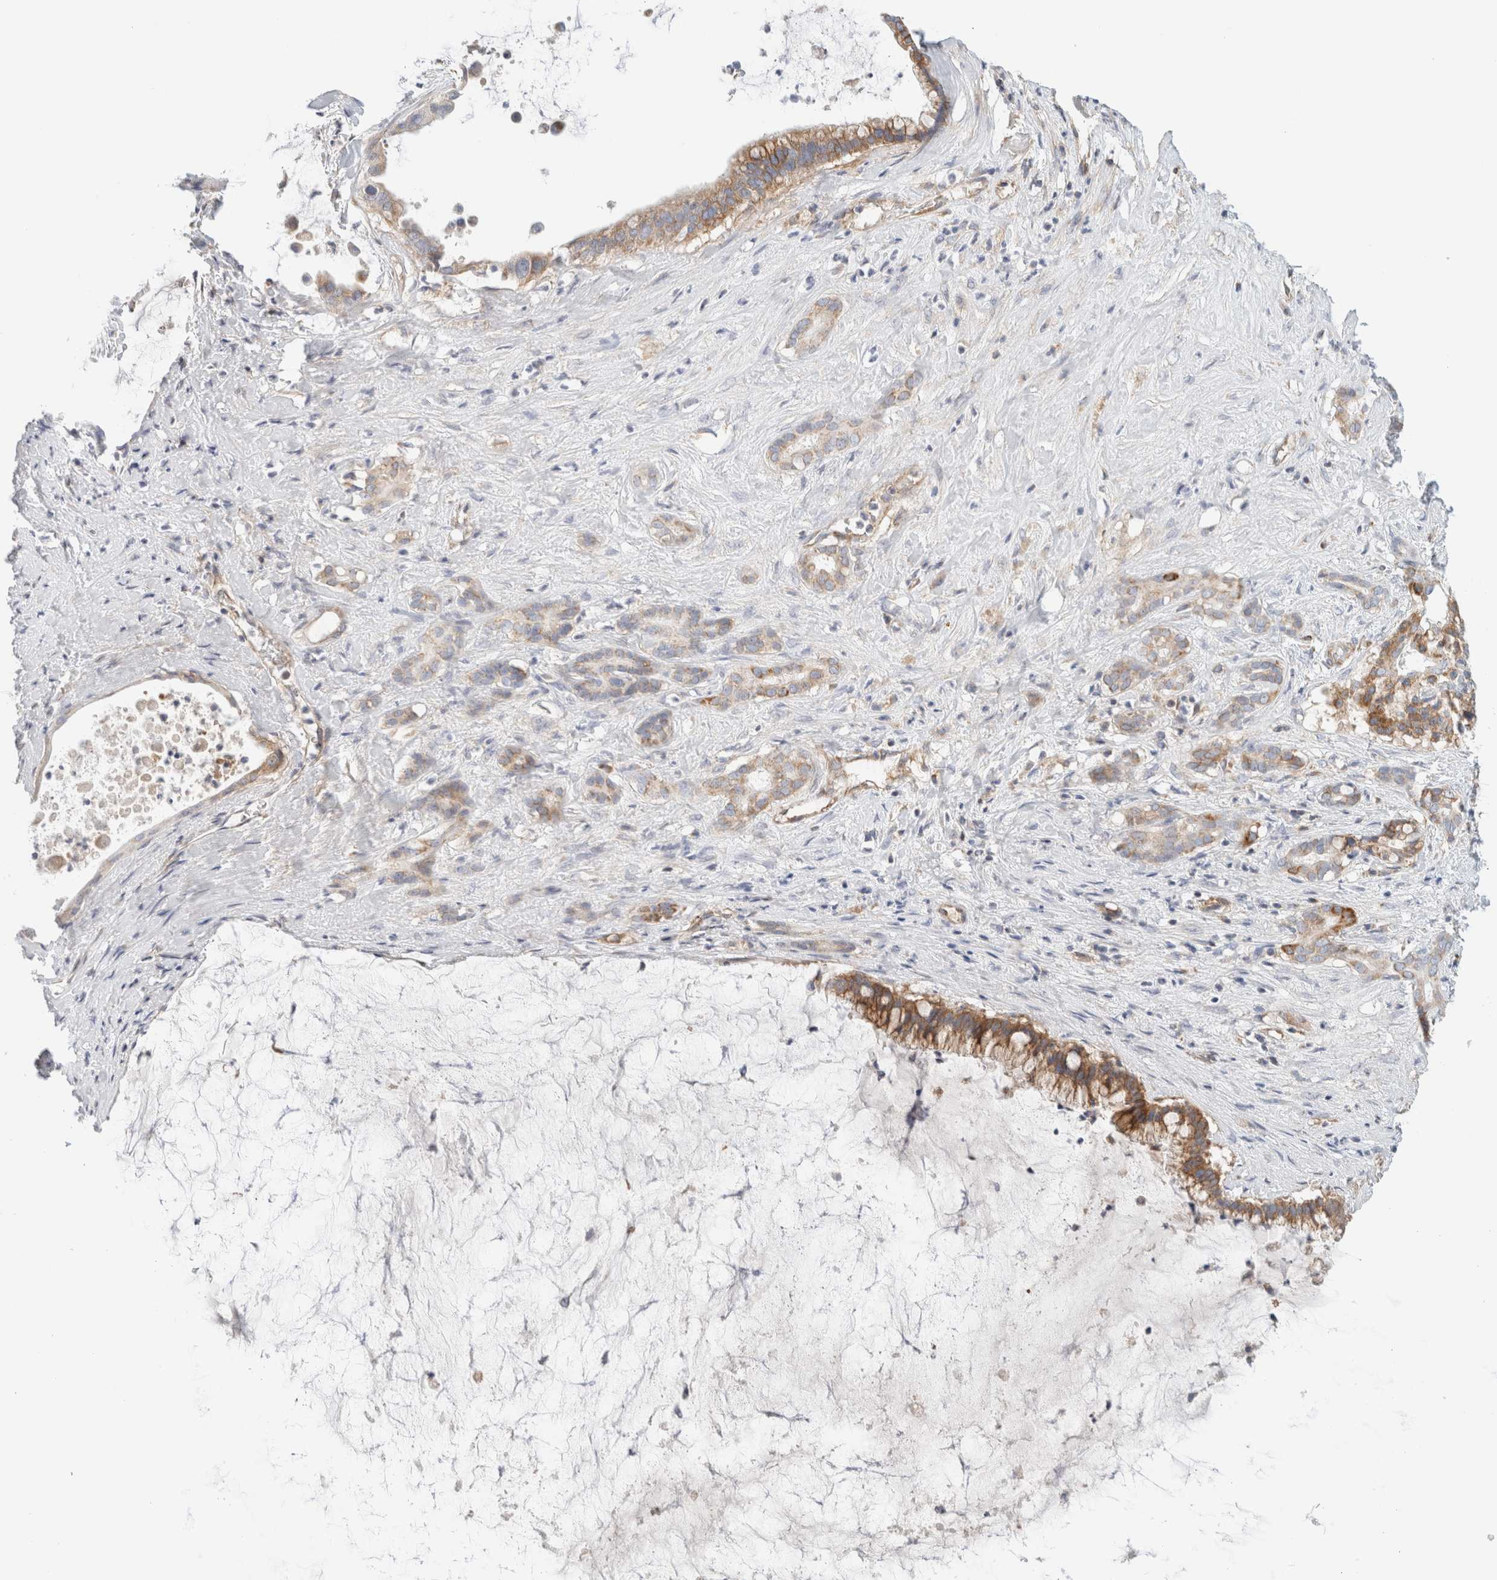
{"staining": {"intensity": "moderate", "quantity": ">75%", "location": "cytoplasmic/membranous"}, "tissue": "pancreatic cancer", "cell_type": "Tumor cells", "image_type": "cancer", "snomed": [{"axis": "morphology", "description": "Adenocarcinoma, NOS"}, {"axis": "topography", "description": "Pancreas"}], "caption": "Adenocarcinoma (pancreatic) stained with a brown dye displays moderate cytoplasmic/membranous positive positivity in approximately >75% of tumor cells.", "gene": "MRM3", "patient": {"sex": "male", "age": 41}}